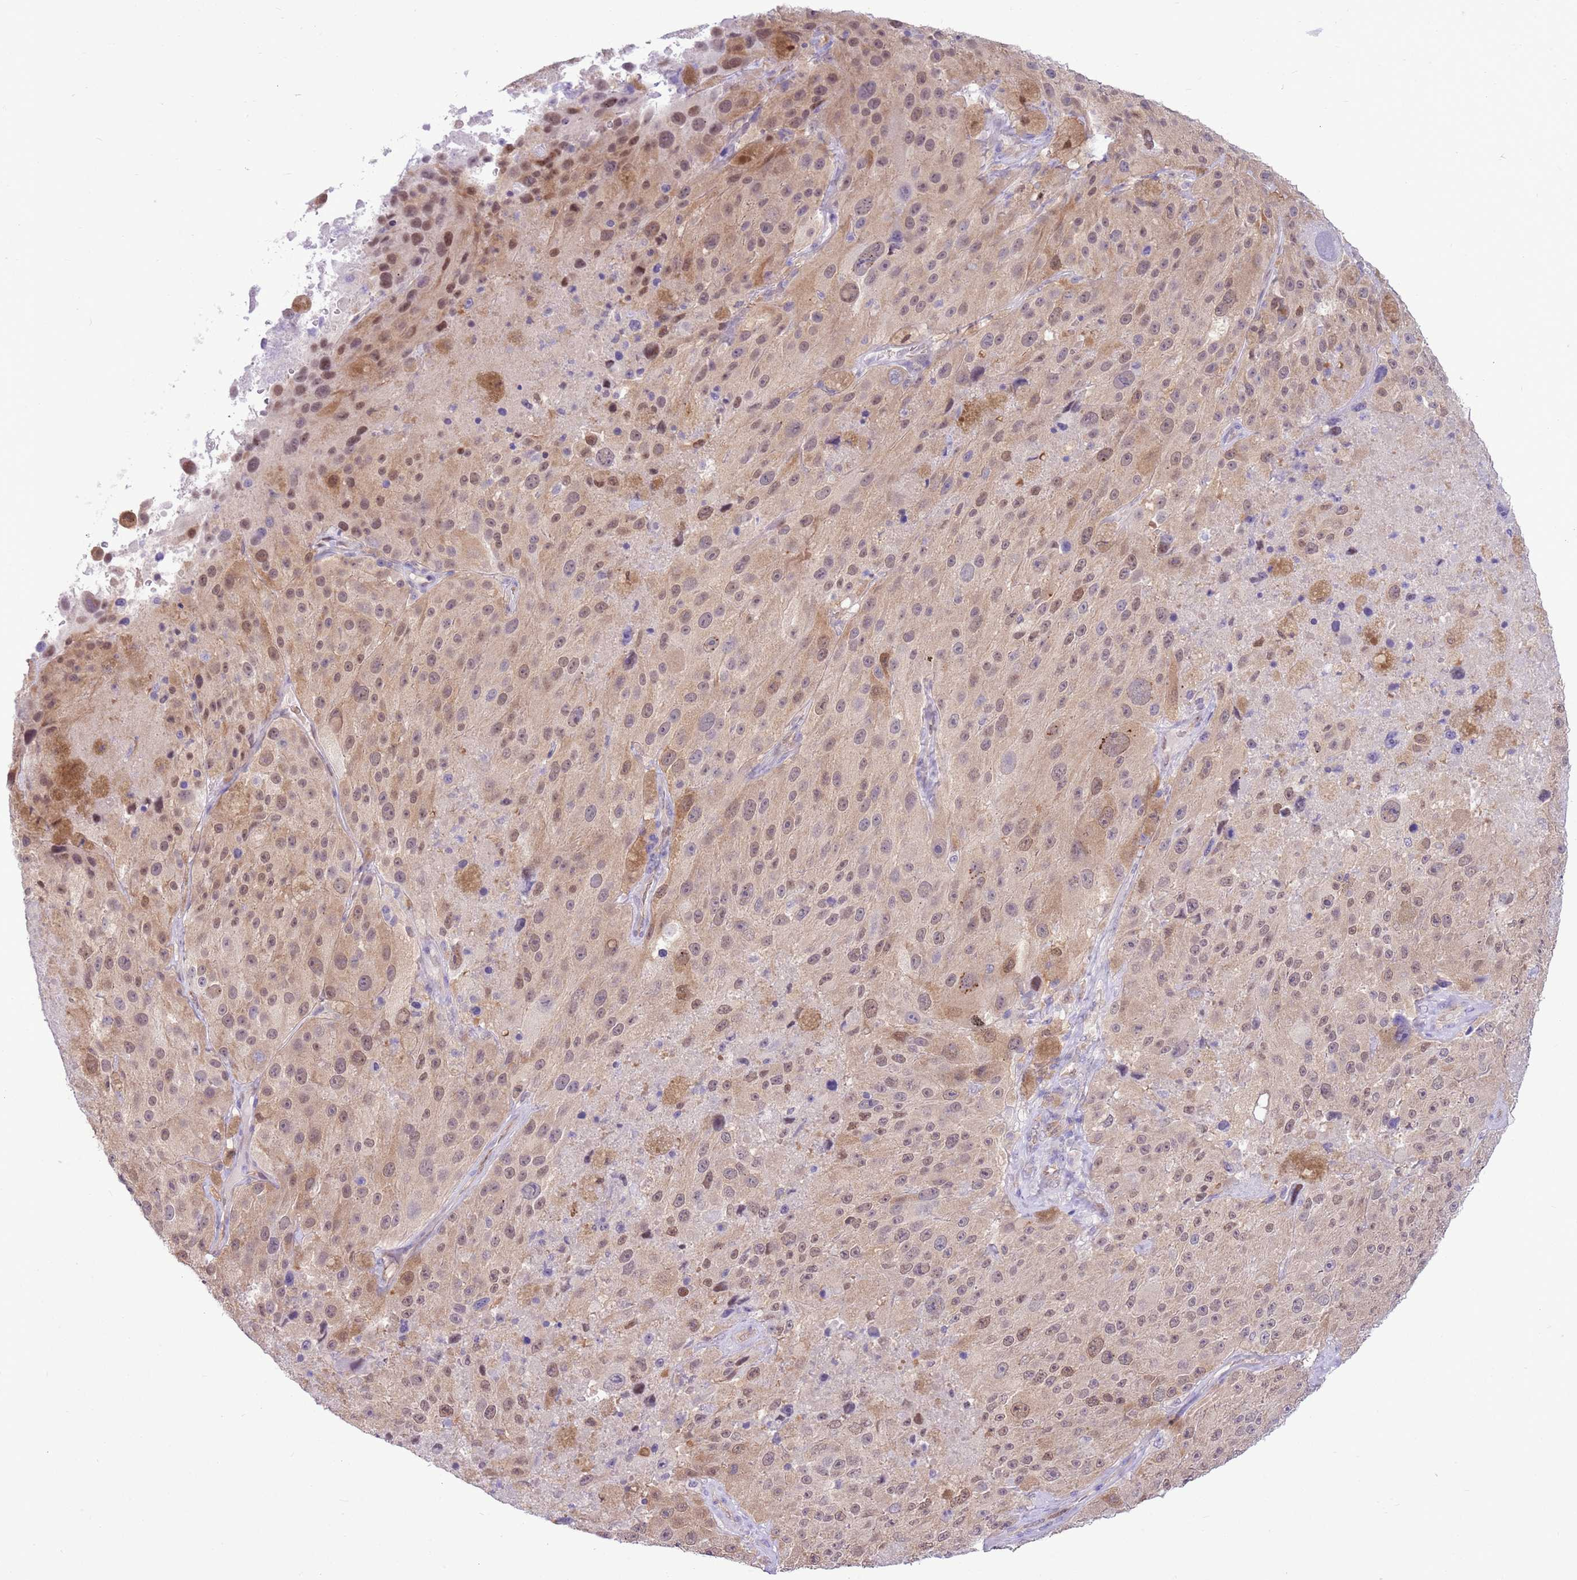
{"staining": {"intensity": "weak", "quantity": ">75%", "location": "cytoplasmic/membranous,nuclear"}, "tissue": "melanoma", "cell_type": "Tumor cells", "image_type": "cancer", "snomed": [{"axis": "morphology", "description": "Malignant melanoma, Metastatic site"}, {"axis": "topography", "description": "Lymph node"}], "caption": "Human malignant melanoma (metastatic site) stained for a protein (brown) demonstrates weak cytoplasmic/membranous and nuclear positive expression in approximately >75% of tumor cells.", "gene": "DDI2", "patient": {"sex": "male", "age": 62}}